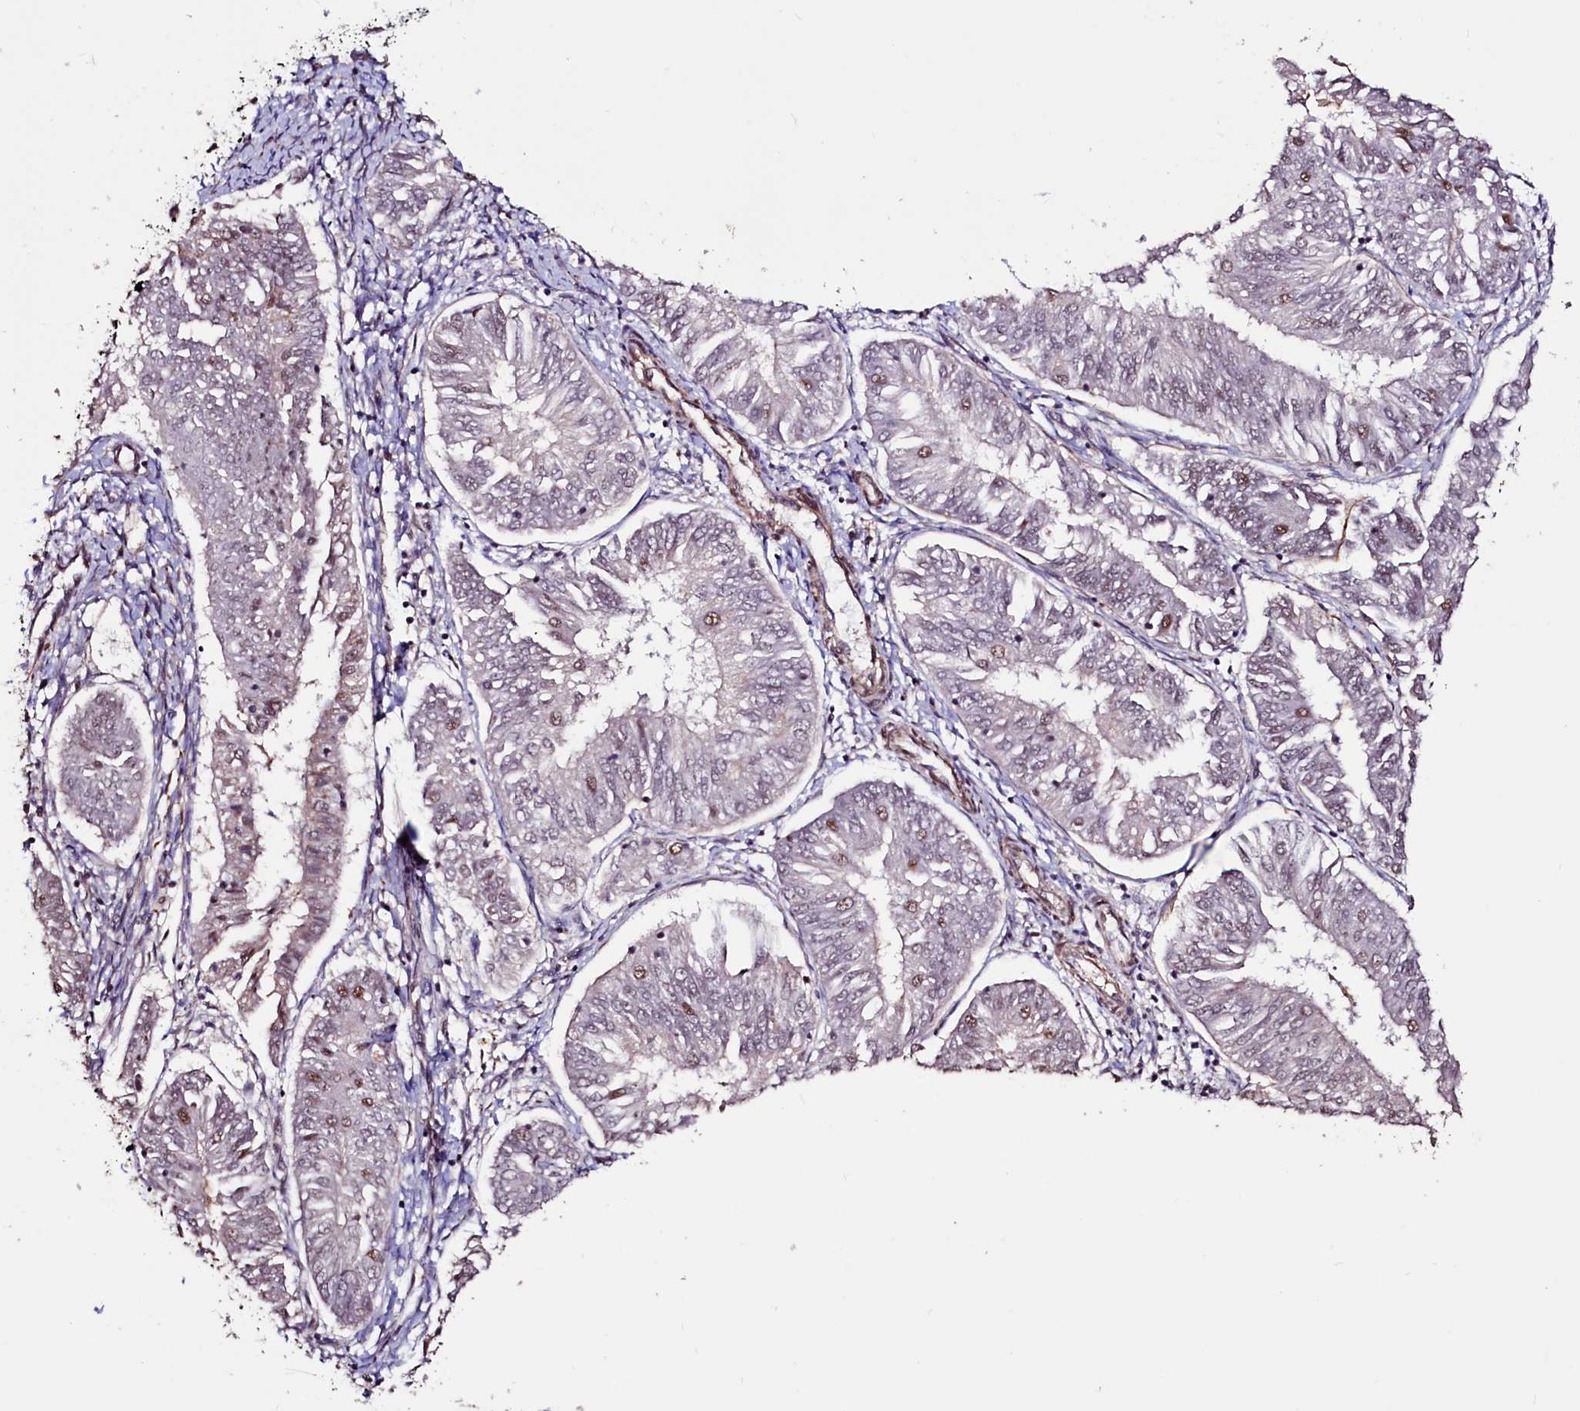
{"staining": {"intensity": "moderate", "quantity": "<25%", "location": "nuclear"}, "tissue": "endometrial cancer", "cell_type": "Tumor cells", "image_type": "cancer", "snomed": [{"axis": "morphology", "description": "Adenocarcinoma, NOS"}, {"axis": "topography", "description": "Endometrium"}], "caption": "Immunohistochemical staining of endometrial cancer (adenocarcinoma) exhibits low levels of moderate nuclear staining in about <25% of tumor cells.", "gene": "SFSWAP", "patient": {"sex": "female", "age": 58}}